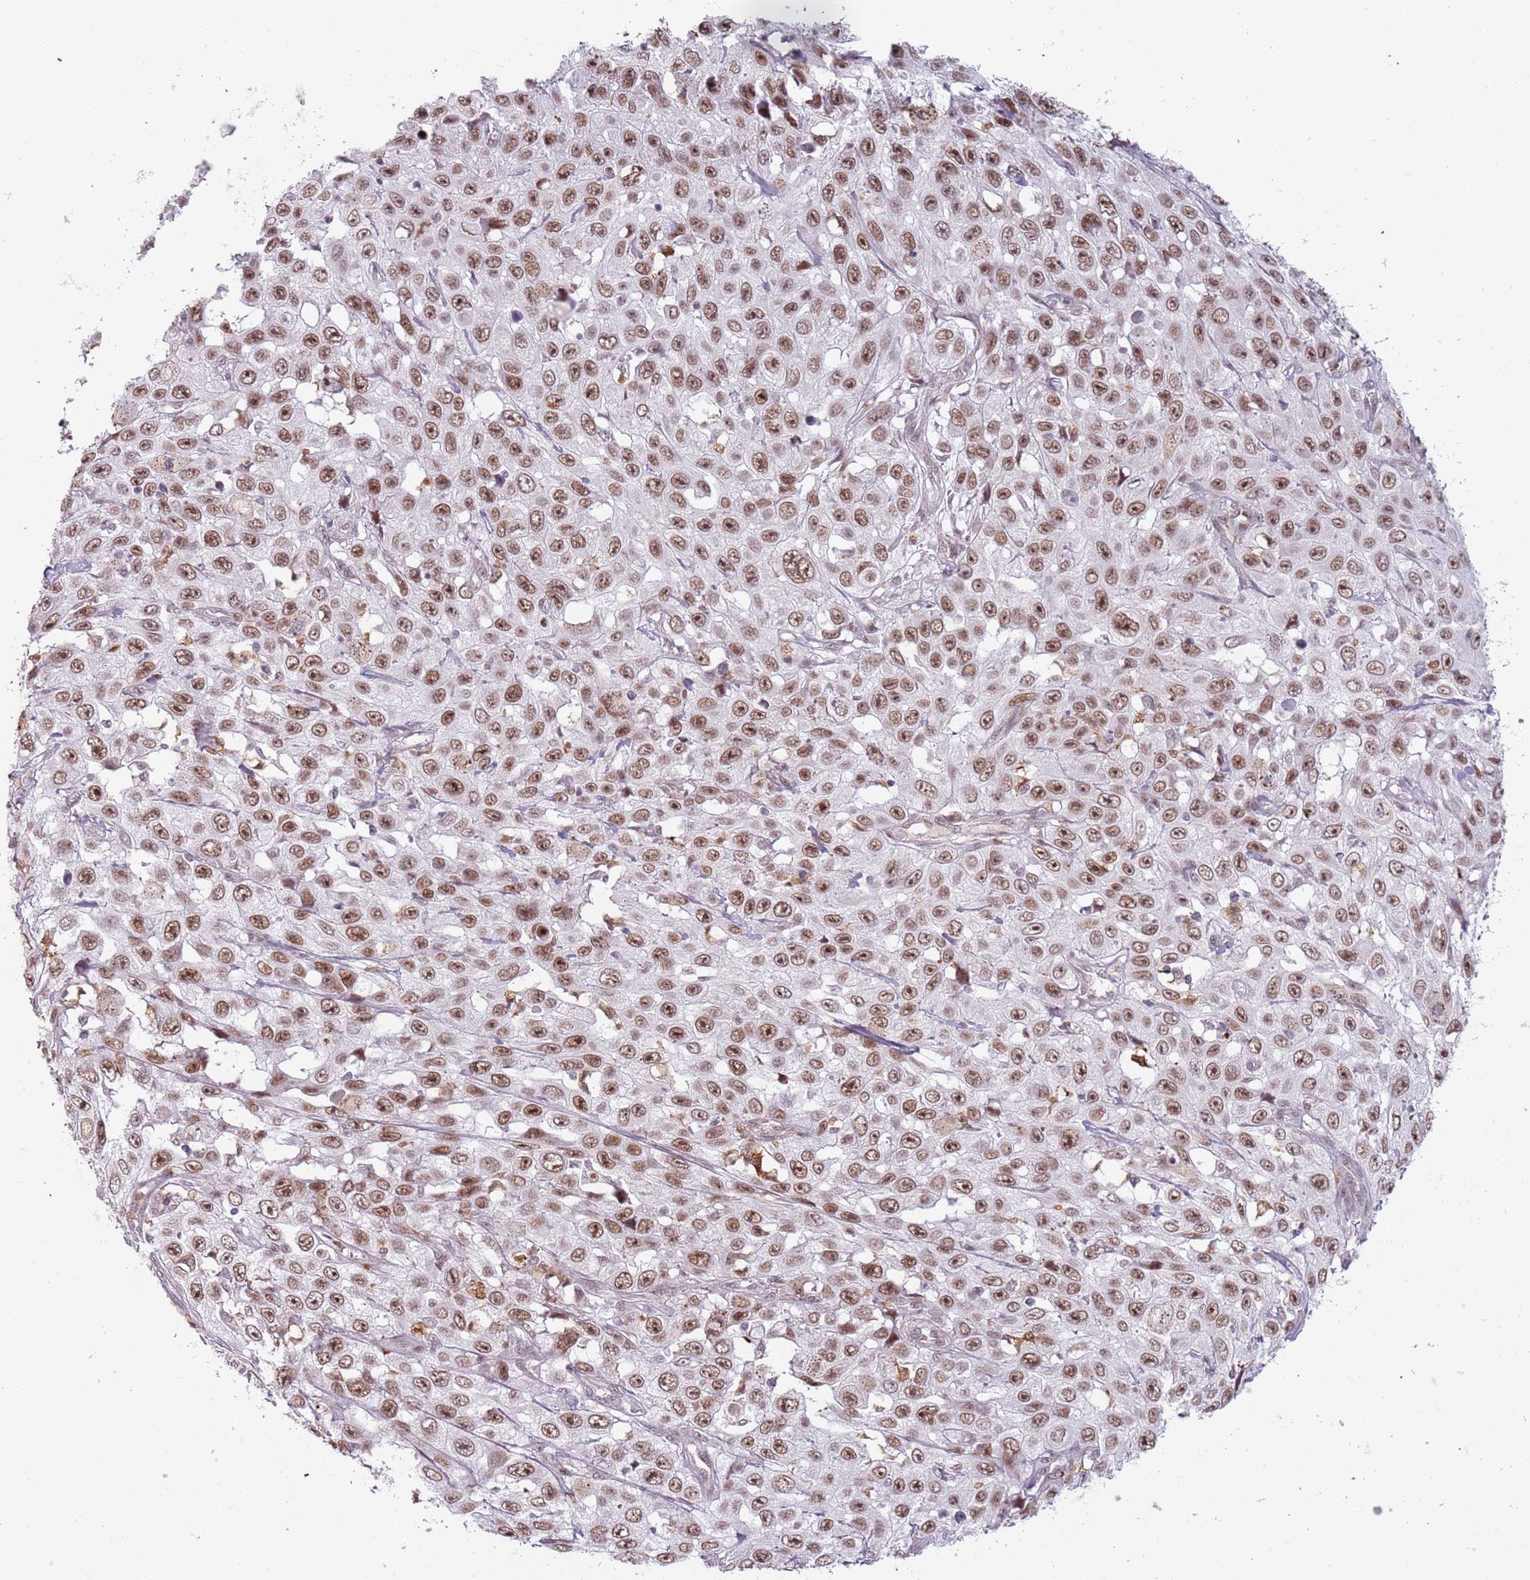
{"staining": {"intensity": "moderate", "quantity": ">75%", "location": "nuclear"}, "tissue": "skin cancer", "cell_type": "Tumor cells", "image_type": "cancer", "snomed": [{"axis": "morphology", "description": "Squamous cell carcinoma, NOS"}, {"axis": "topography", "description": "Skin"}], "caption": "Immunohistochemistry micrograph of skin cancer stained for a protein (brown), which reveals medium levels of moderate nuclear staining in about >75% of tumor cells.", "gene": "REXO4", "patient": {"sex": "male", "age": 82}}